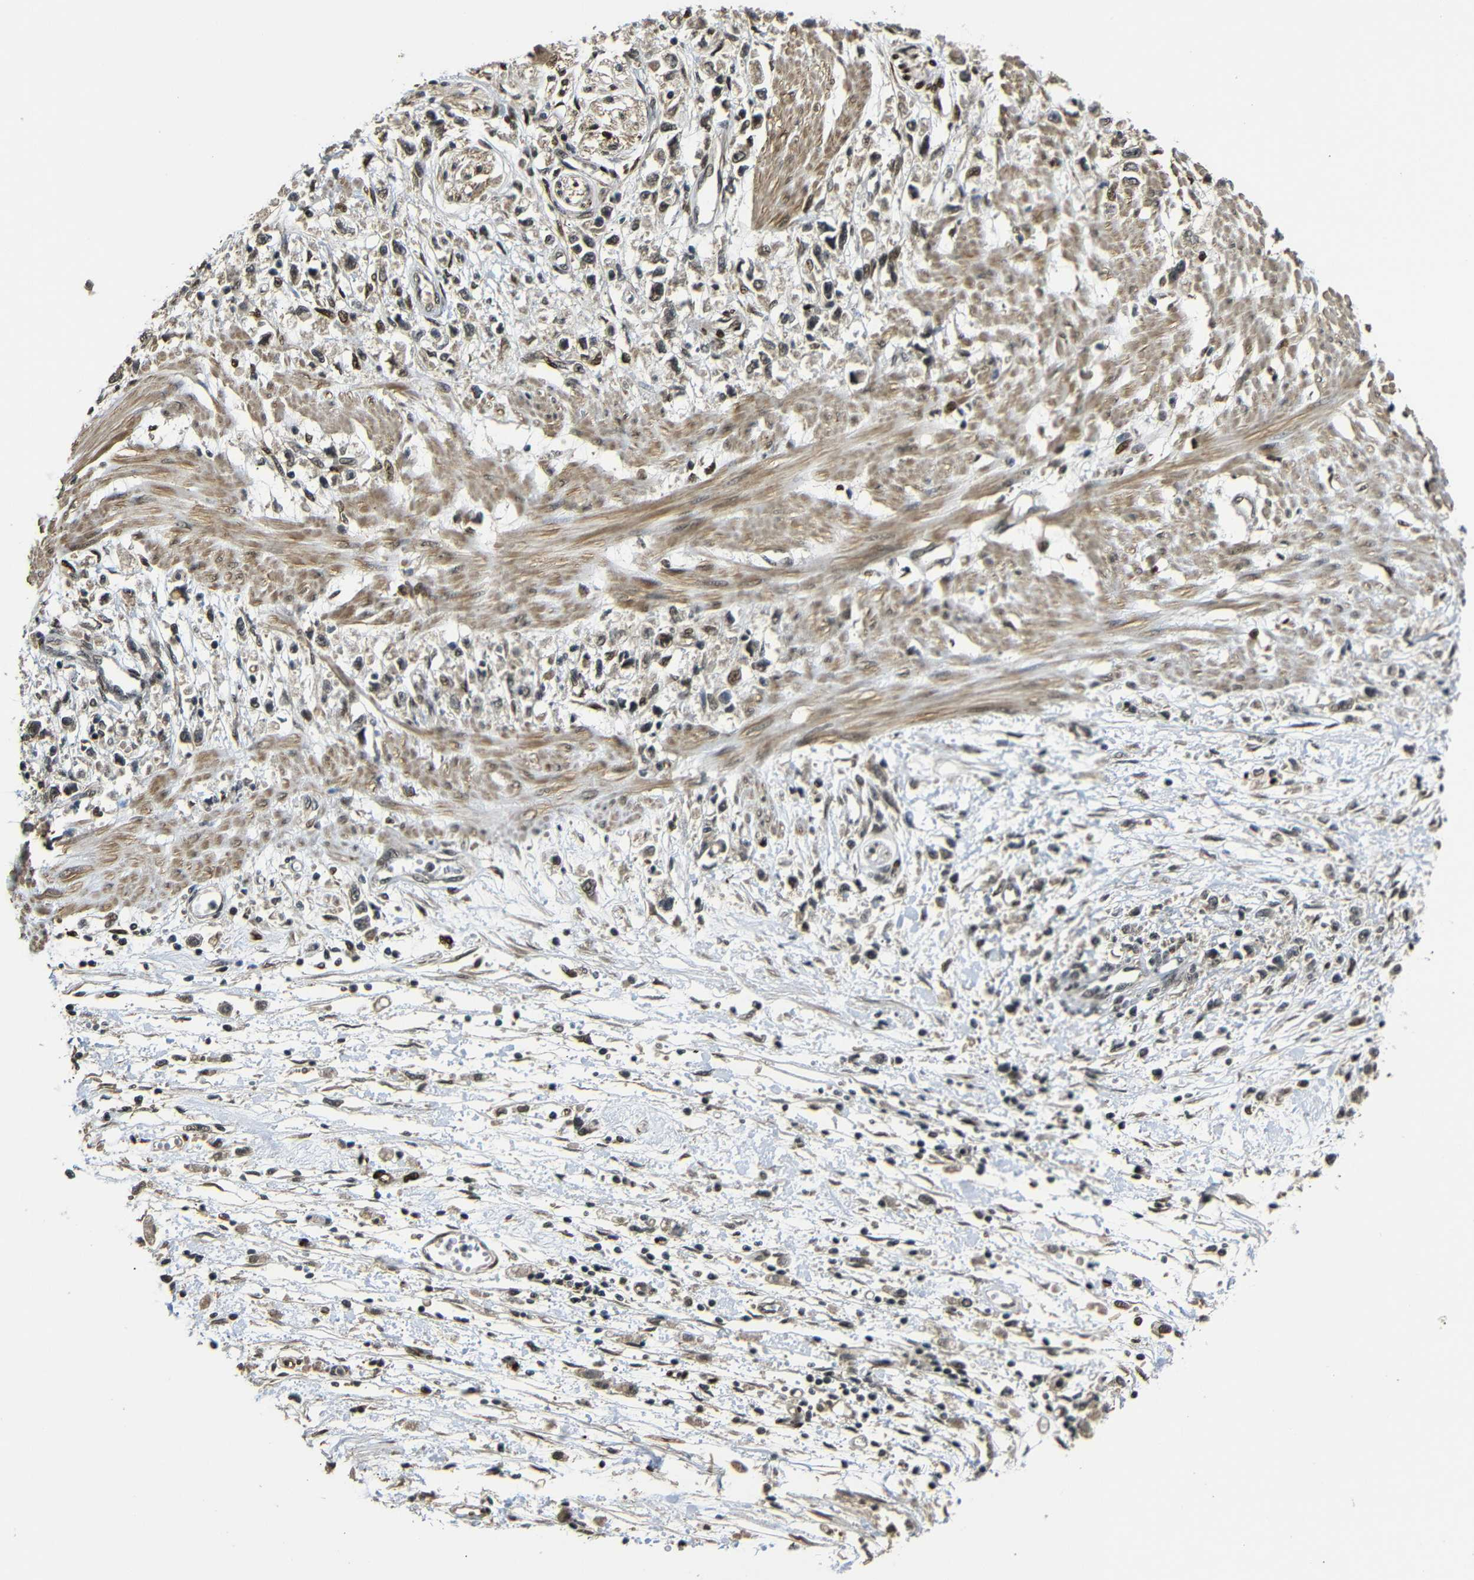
{"staining": {"intensity": "moderate", "quantity": ">75%", "location": "cytoplasmic/membranous,nuclear"}, "tissue": "stomach cancer", "cell_type": "Tumor cells", "image_type": "cancer", "snomed": [{"axis": "morphology", "description": "Adenocarcinoma, NOS"}, {"axis": "topography", "description": "Stomach"}], "caption": "Stomach cancer (adenocarcinoma) was stained to show a protein in brown. There is medium levels of moderate cytoplasmic/membranous and nuclear positivity in about >75% of tumor cells.", "gene": "TBX2", "patient": {"sex": "female", "age": 59}}